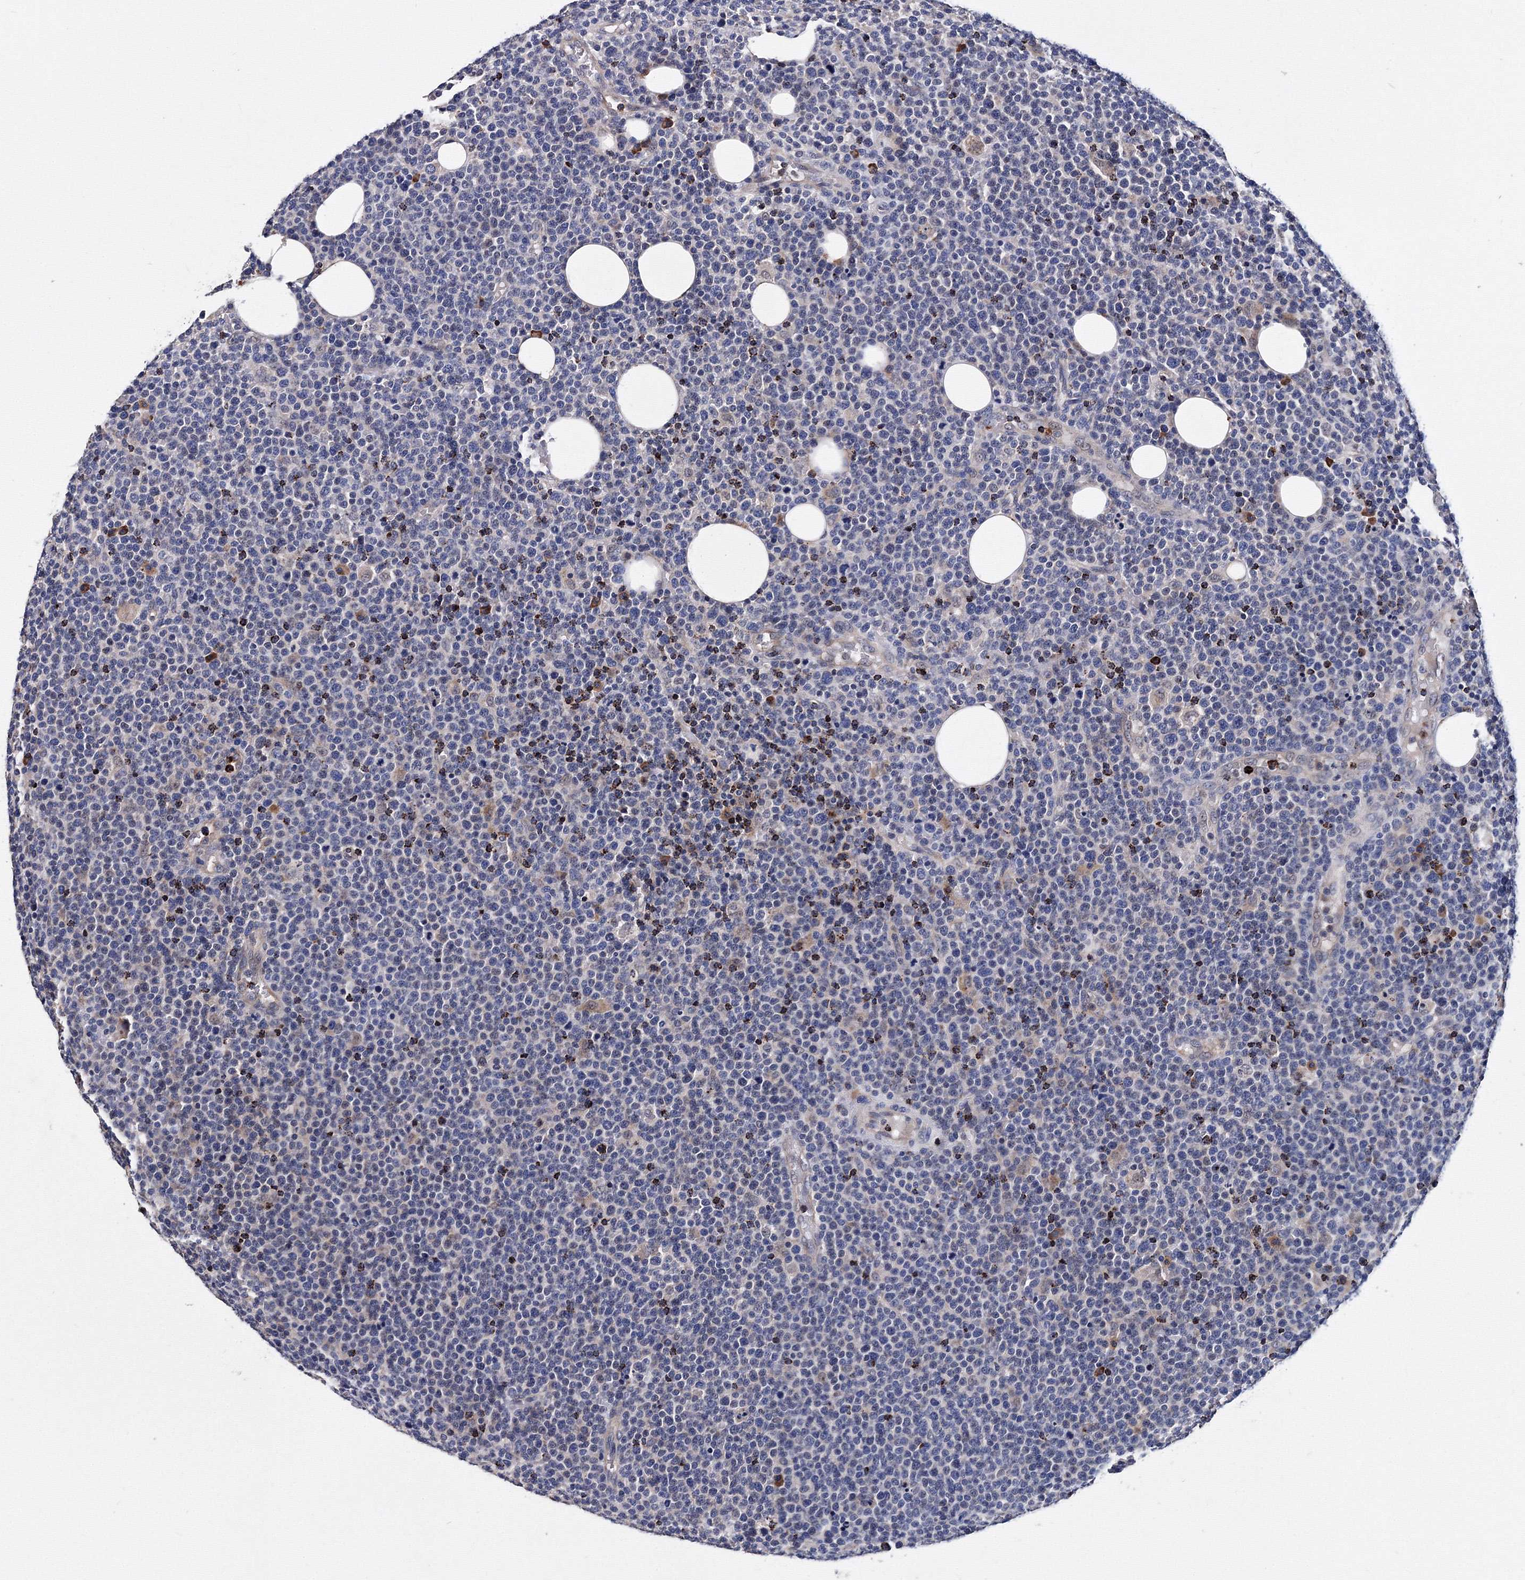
{"staining": {"intensity": "negative", "quantity": "none", "location": "none"}, "tissue": "lymphoma", "cell_type": "Tumor cells", "image_type": "cancer", "snomed": [{"axis": "morphology", "description": "Malignant lymphoma, non-Hodgkin's type, High grade"}, {"axis": "topography", "description": "Lymph node"}], "caption": "The histopathology image reveals no significant expression in tumor cells of high-grade malignant lymphoma, non-Hodgkin's type.", "gene": "PHYKPL", "patient": {"sex": "male", "age": 61}}